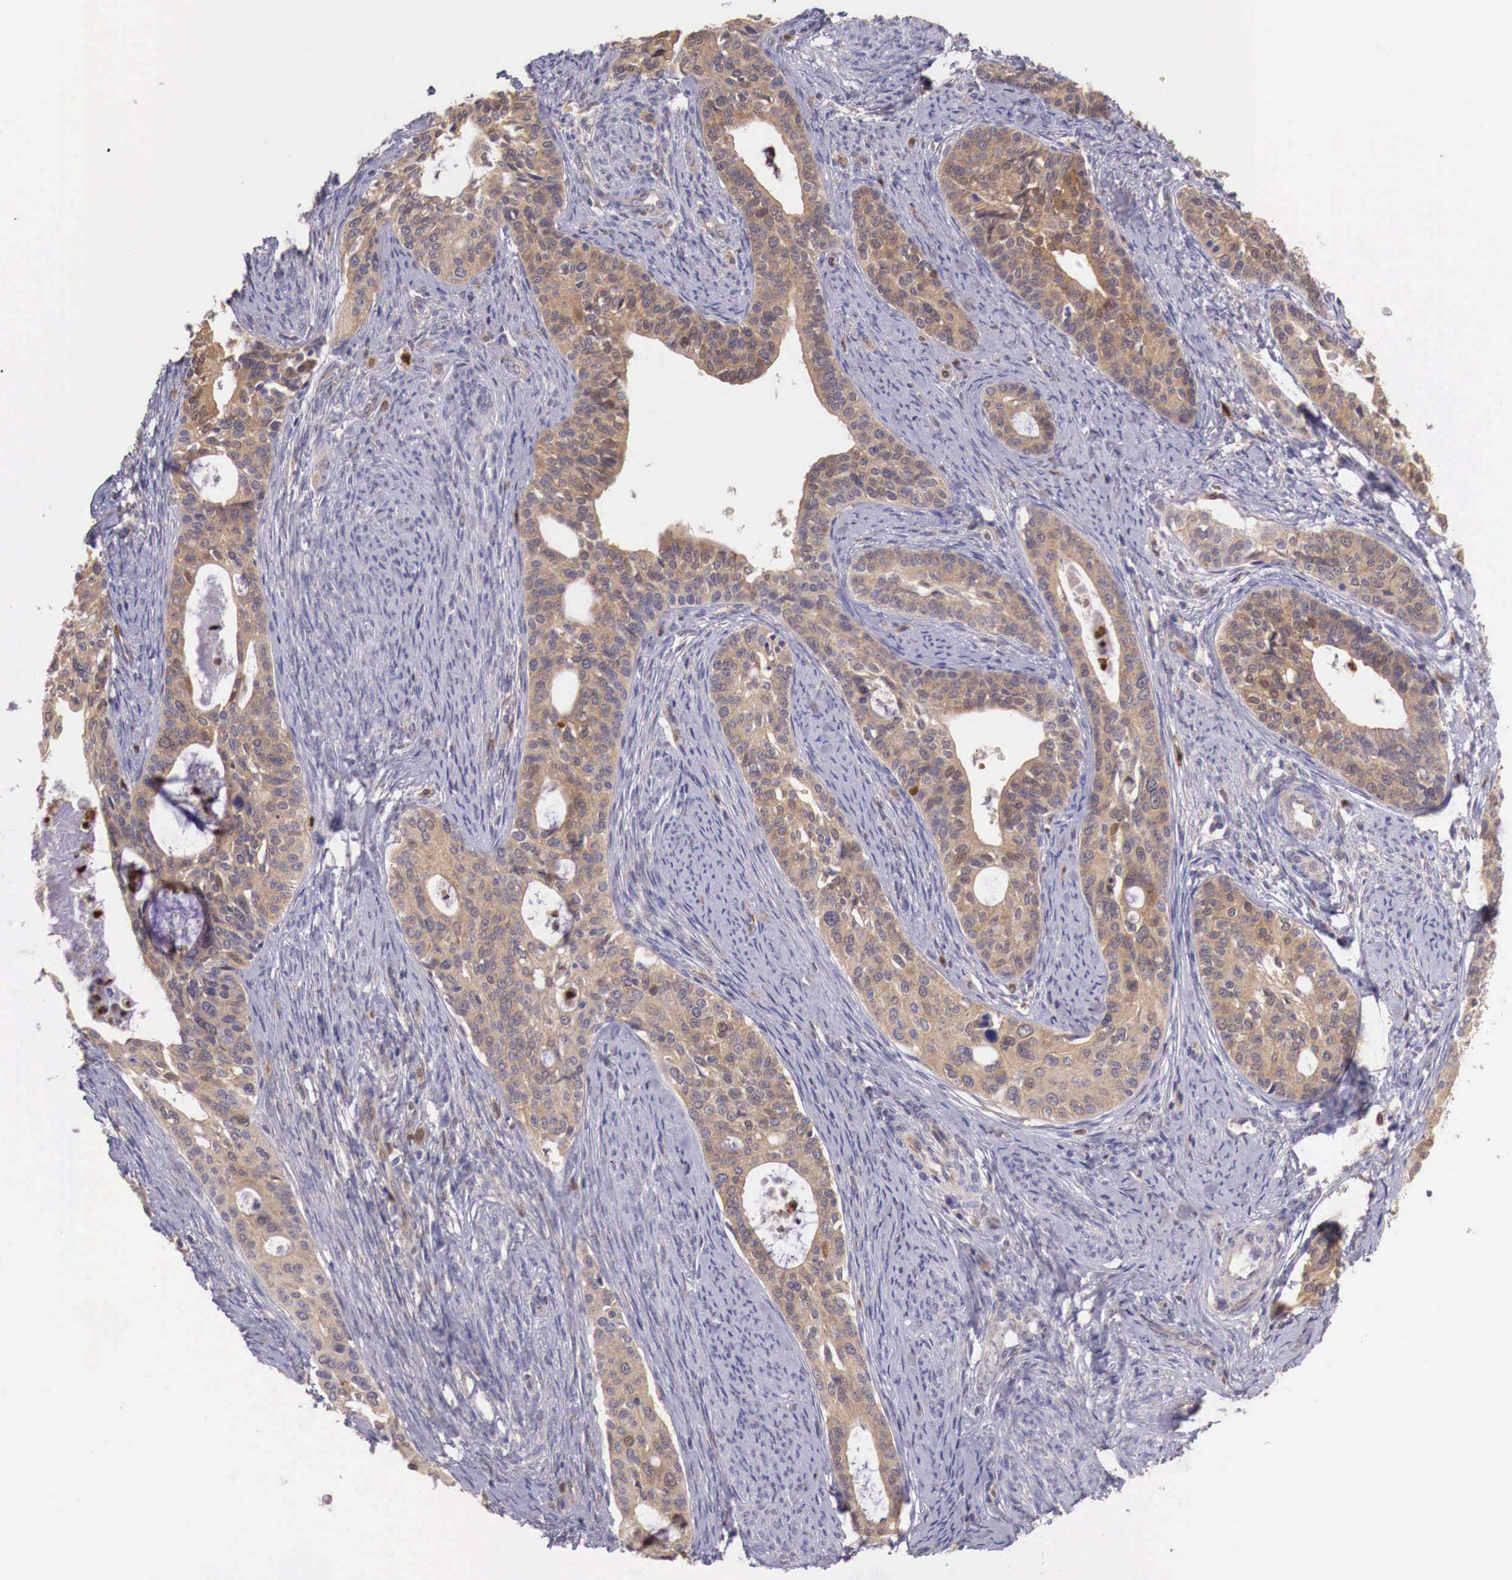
{"staining": {"intensity": "moderate", "quantity": ">75%", "location": "cytoplasmic/membranous"}, "tissue": "cervical cancer", "cell_type": "Tumor cells", "image_type": "cancer", "snomed": [{"axis": "morphology", "description": "Squamous cell carcinoma, NOS"}, {"axis": "topography", "description": "Cervix"}], "caption": "A high-resolution micrograph shows immunohistochemistry (IHC) staining of cervical squamous cell carcinoma, which shows moderate cytoplasmic/membranous positivity in about >75% of tumor cells.", "gene": "GAB2", "patient": {"sex": "female", "age": 34}}